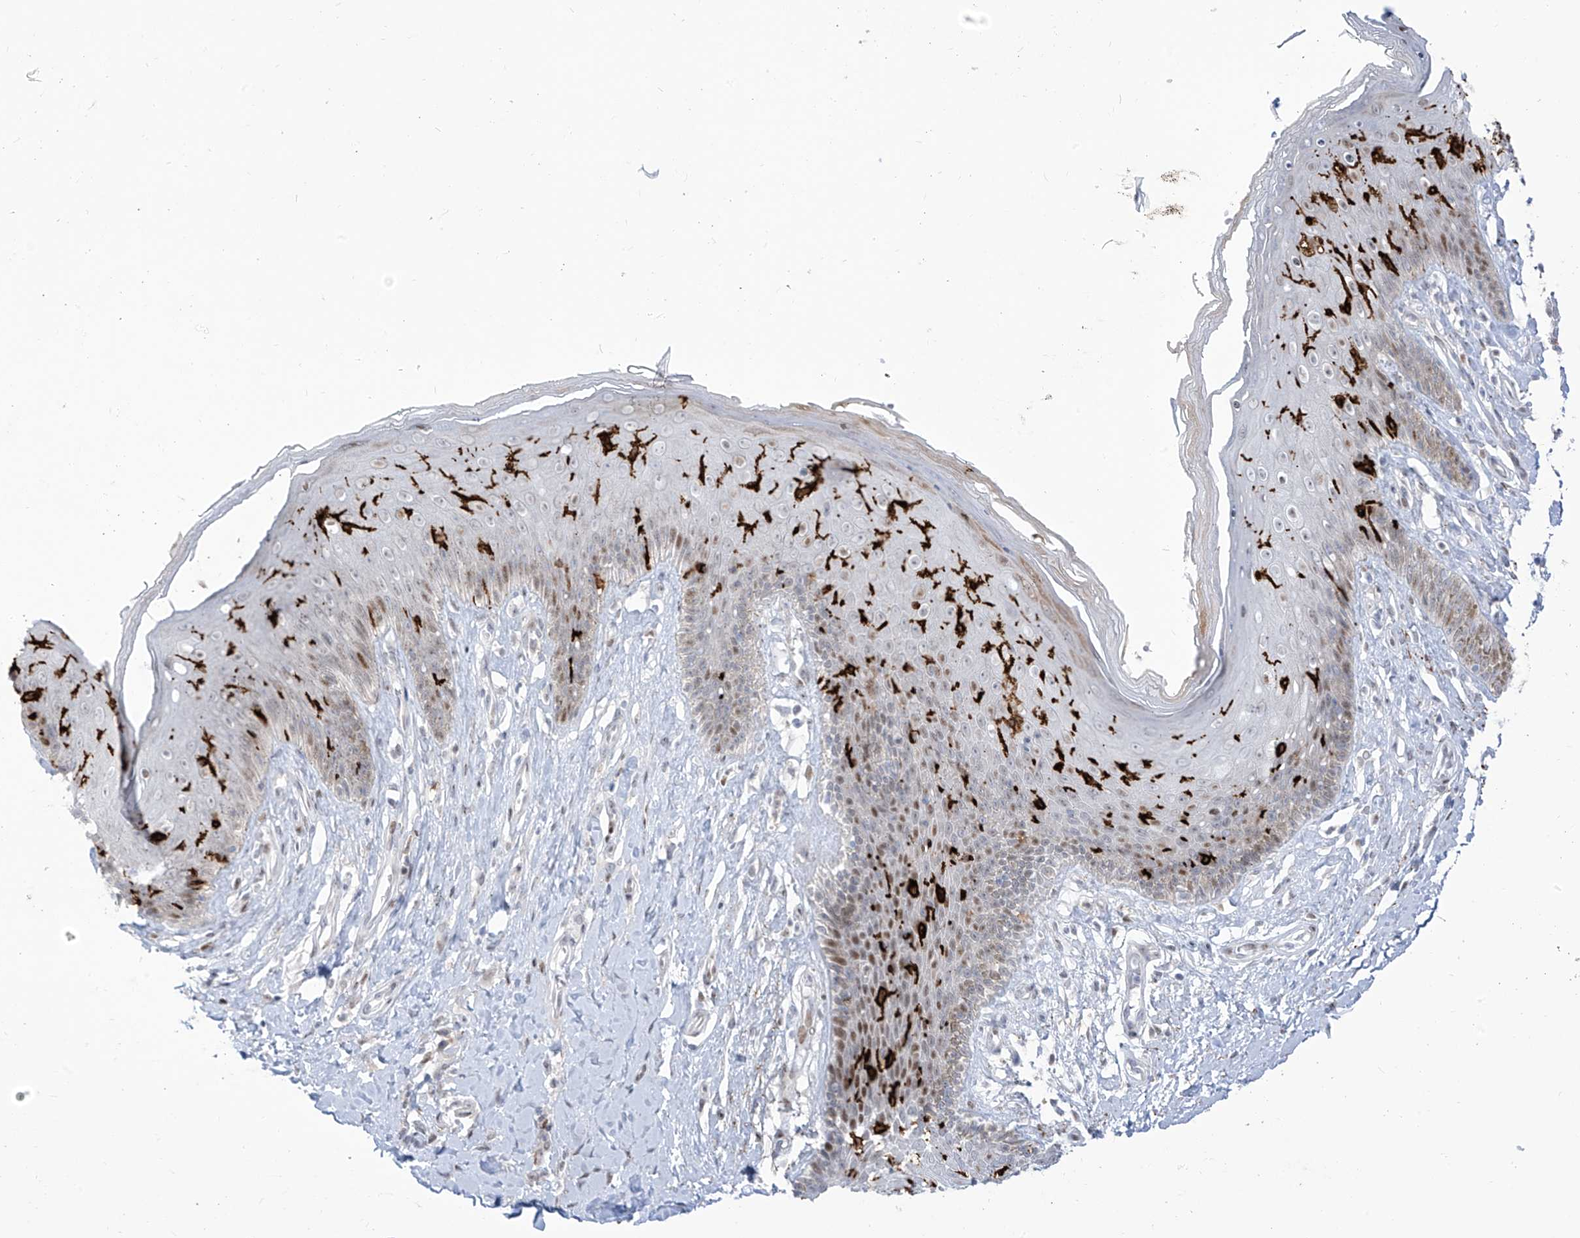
{"staining": {"intensity": "moderate", "quantity": "25%-75%", "location": "nuclear"}, "tissue": "skin", "cell_type": "Epidermal cells", "image_type": "normal", "snomed": [{"axis": "morphology", "description": "Normal tissue, NOS"}, {"axis": "morphology", "description": "Squamous cell carcinoma, NOS"}, {"axis": "topography", "description": "Vulva"}], "caption": "Brown immunohistochemical staining in normal skin displays moderate nuclear positivity in about 25%-75% of epidermal cells. The staining was performed using DAB to visualize the protein expression in brown, while the nuclei were stained in blue with hematoxylin (Magnification: 20x).", "gene": "LIN9", "patient": {"sex": "female", "age": 85}}